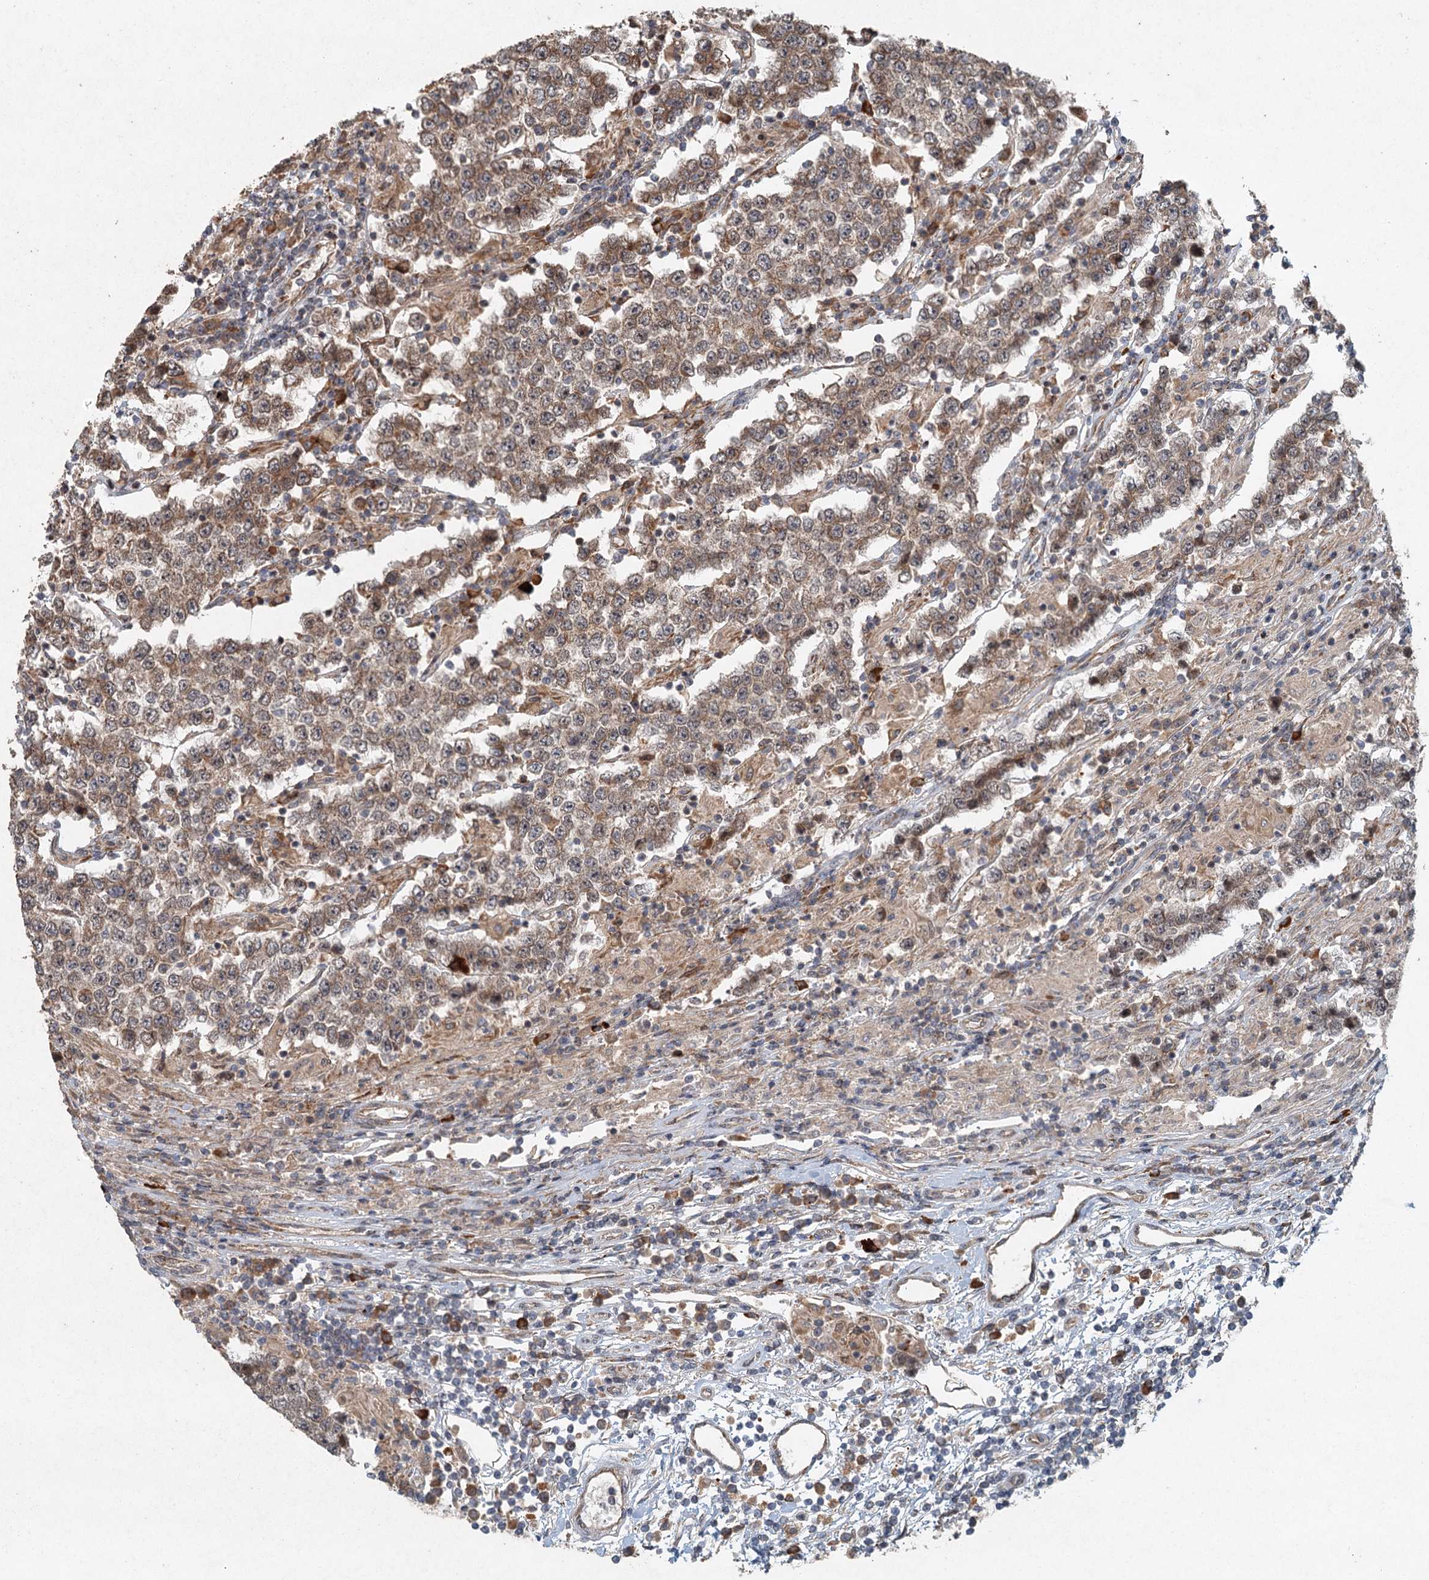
{"staining": {"intensity": "moderate", "quantity": ">75%", "location": "cytoplasmic/membranous,nuclear"}, "tissue": "testis cancer", "cell_type": "Tumor cells", "image_type": "cancer", "snomed": [{"axis": "morphology", "description": "Normal tissue, NOS"}, {"axis": "morphology", "description": "Urothelial carcinoma, High grade"}, {"axis": "morphology", "description": "Seminoma, NOS"}, {"axis": "morphology", "description": "Carcinoma, Embryonal, NOS"}, {"axis": "topography", "description": "Urinary bladder"}, {"axis": "topography", "description": "Testis"}], "caption": "Testis cancer stained for a protein (brown) demonstrates moderate cytoplasmic/membranous and nuclear positive expression in about >75% of tumor cells.", "gene": "SRPX2", "patient": {"sex": "male", "age": 41}}